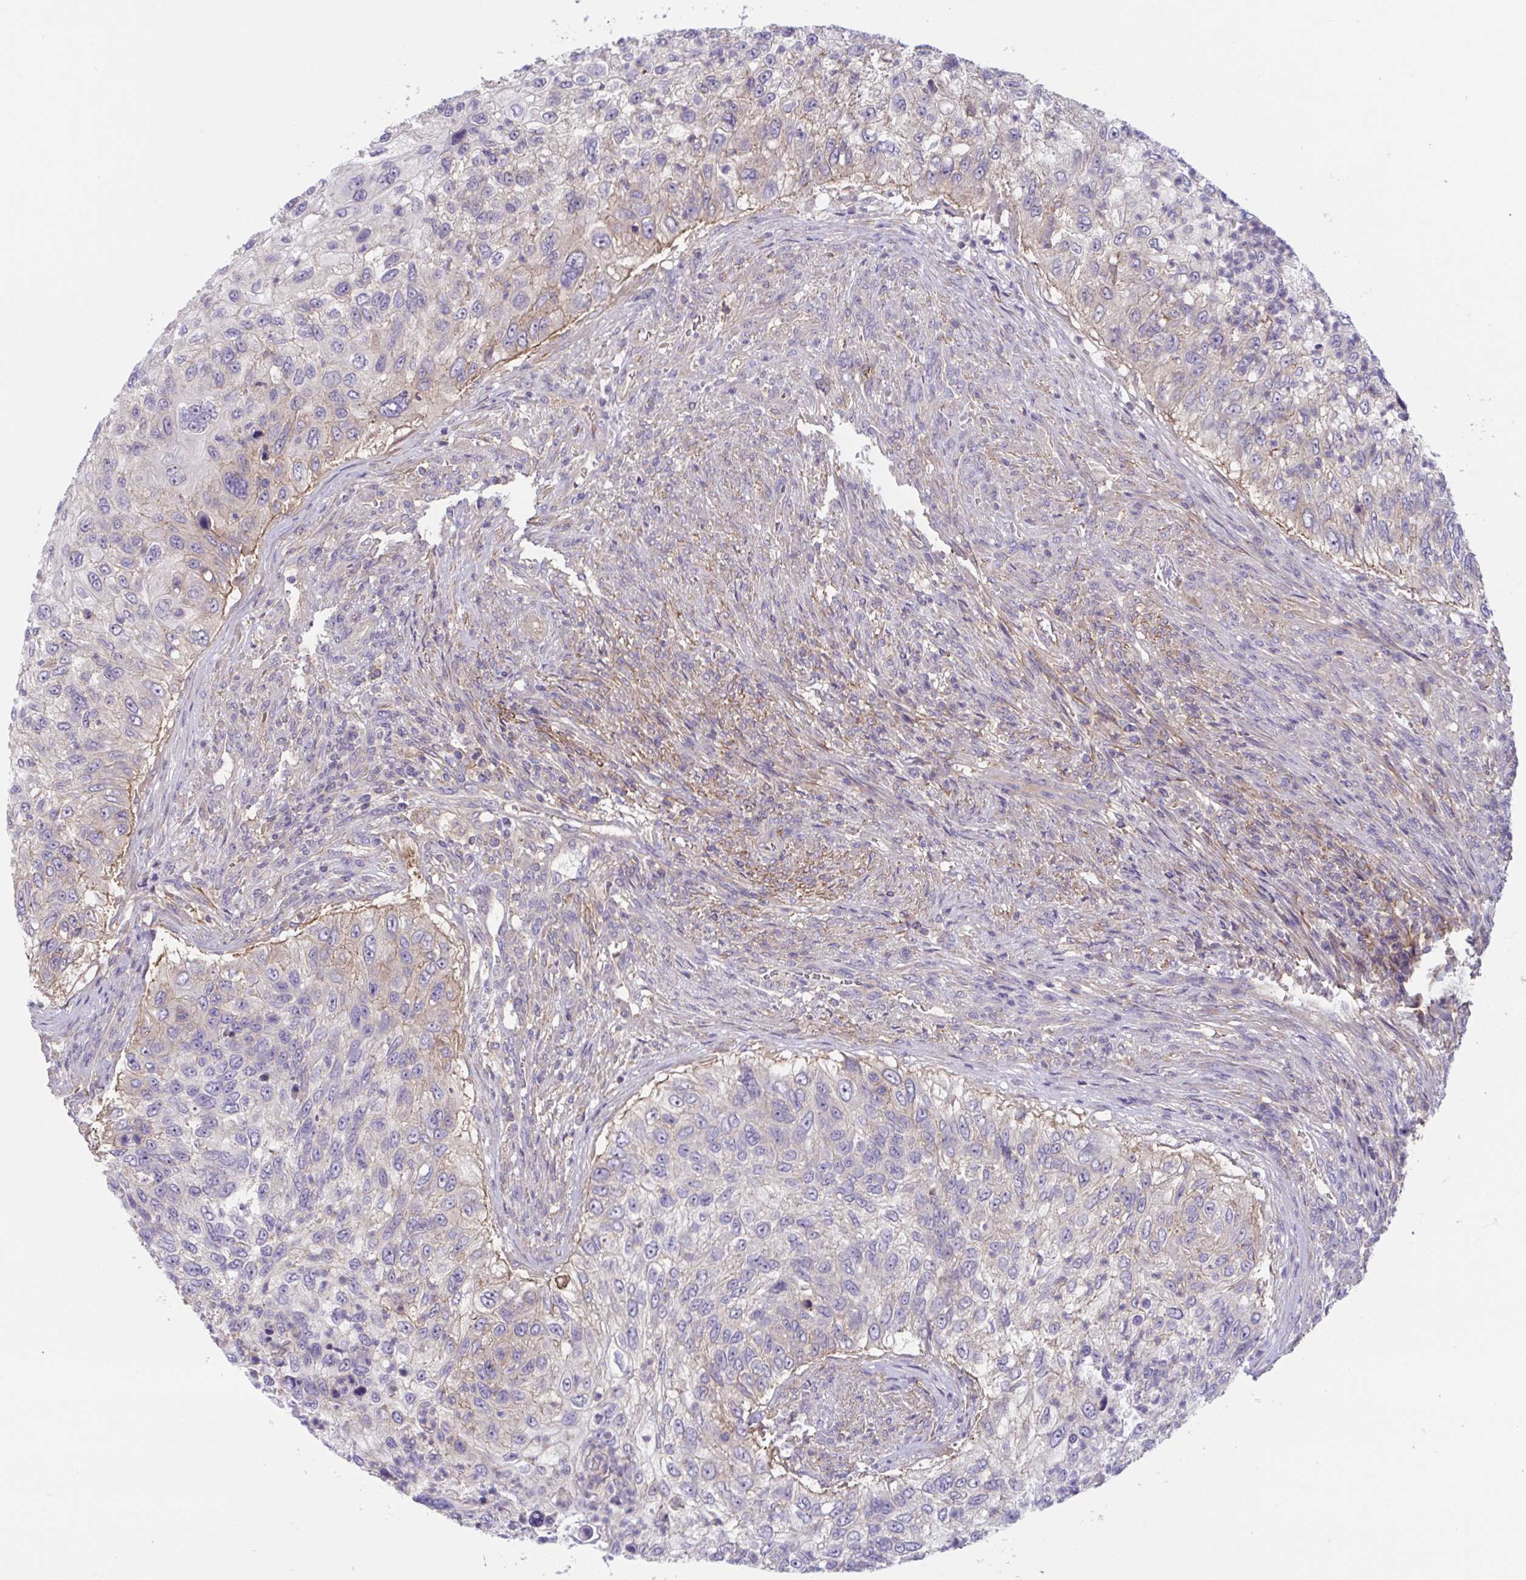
{"staining": {"intensity": "negative", "quantity": "none", "location": "none"}, "tissue": "urothelial cancer", "cell_type": "Tumor cells", "image_type": "cancer", "snomed": [{"axis": "morphology", "description": "Urothelial carcinoma, High grade"}, {"axis": "topography", "description": "Urinary bladder"}], "caption": "Urothelial cancer stained for a protein using IHC shows no staining tumor cells.", "gene": "WNT9B", "patient": {"sex": "female", "age": 60}}